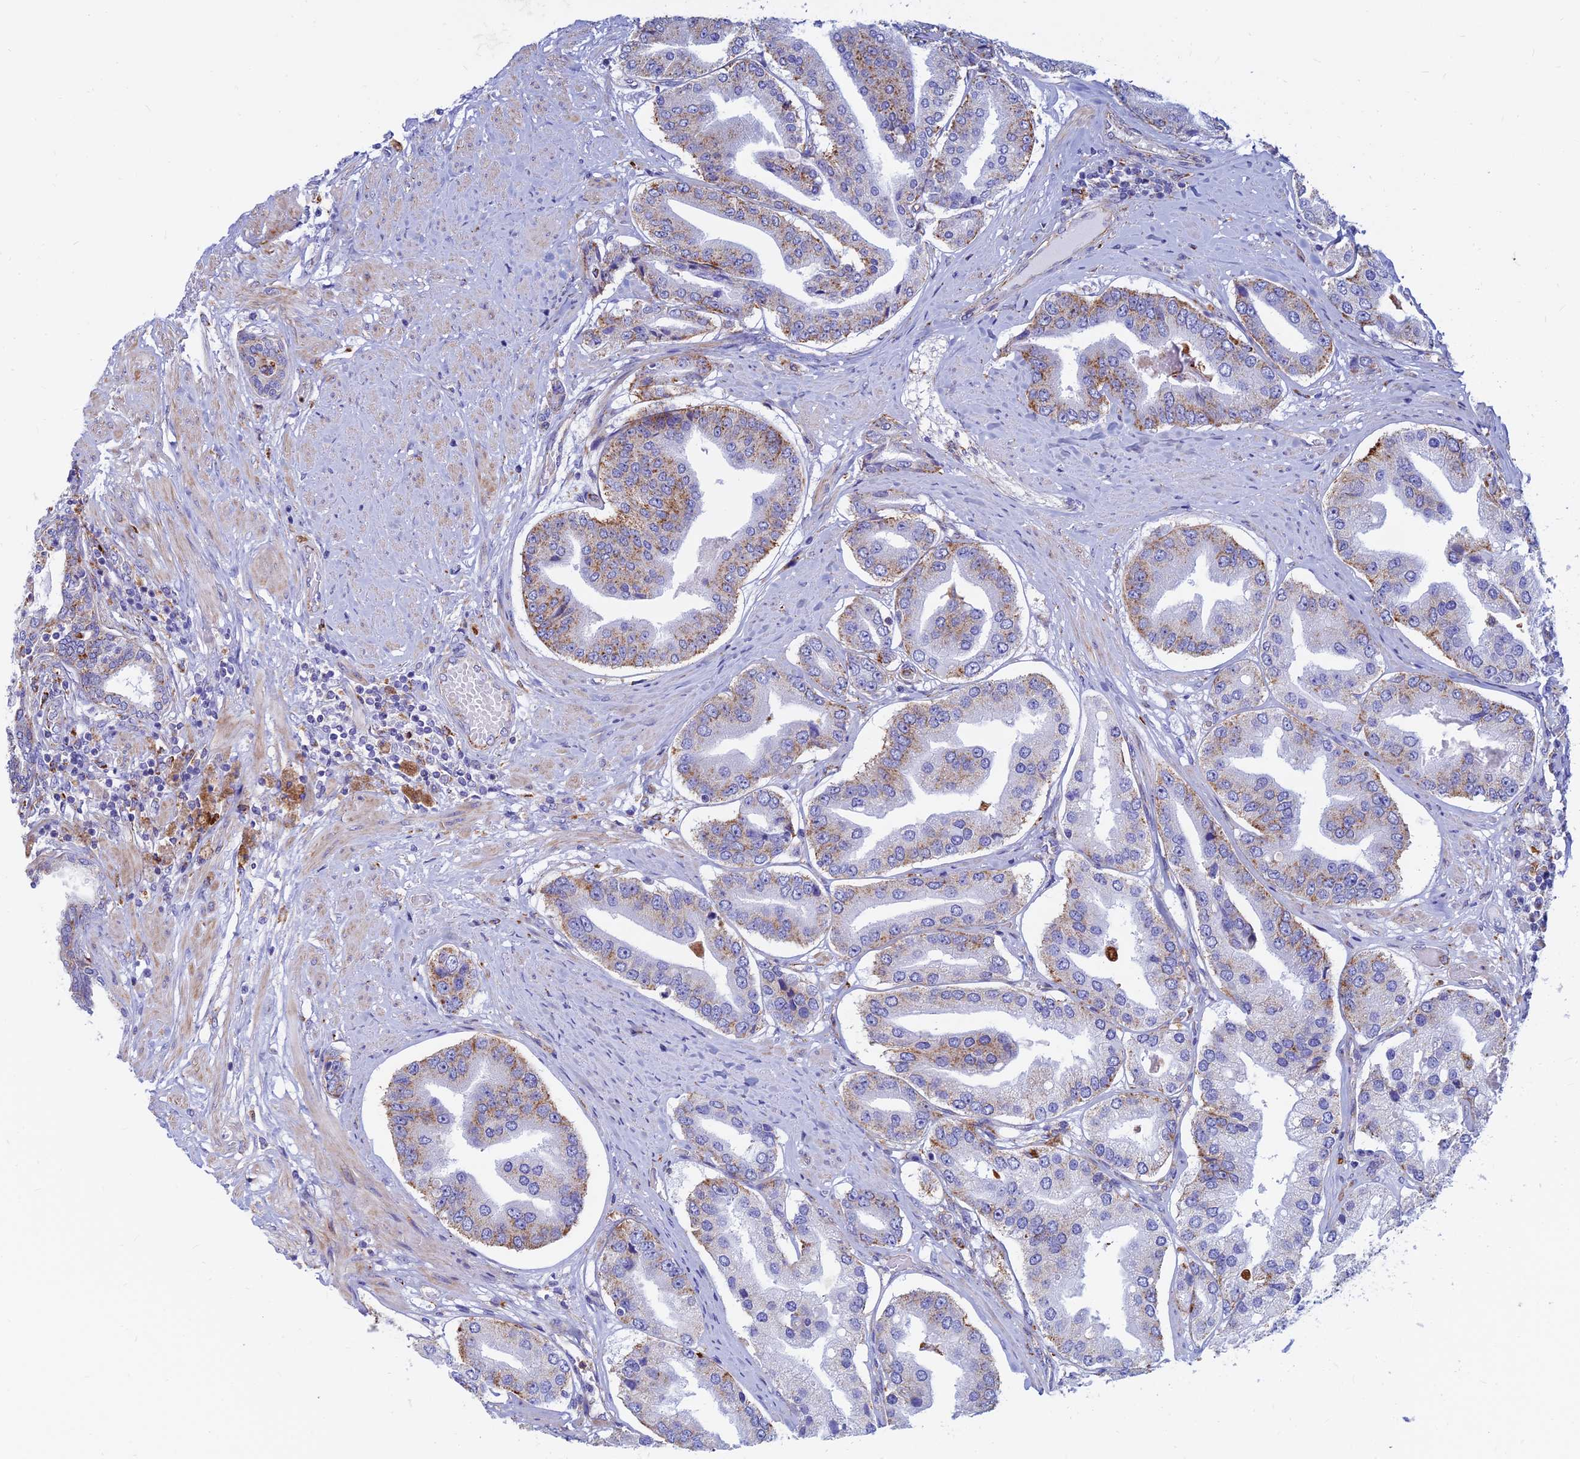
{"staining": {"intensity": "moderate", "quantity": "25%-75%", "location": "cytoplasmic/membranous"}, "tissue": "prostate cancer", "cell_type": "Tumor cells", "image_type": "cancer", "snomed": [{"axis": "morphology", "description": "Adenocarcinoma, High grade"}, {"axis": "topography", "description": "Prostate"}], "caption": "This photomicrograph displays IHC staining of prostate adenocarcinoma (high-grade), with medium moderate cytoplasmic/membranous positivity in approximately 25%-75% of tumor cells.", "gene": "SPNS1", "patient": {"sex": "male", "age": 63}}